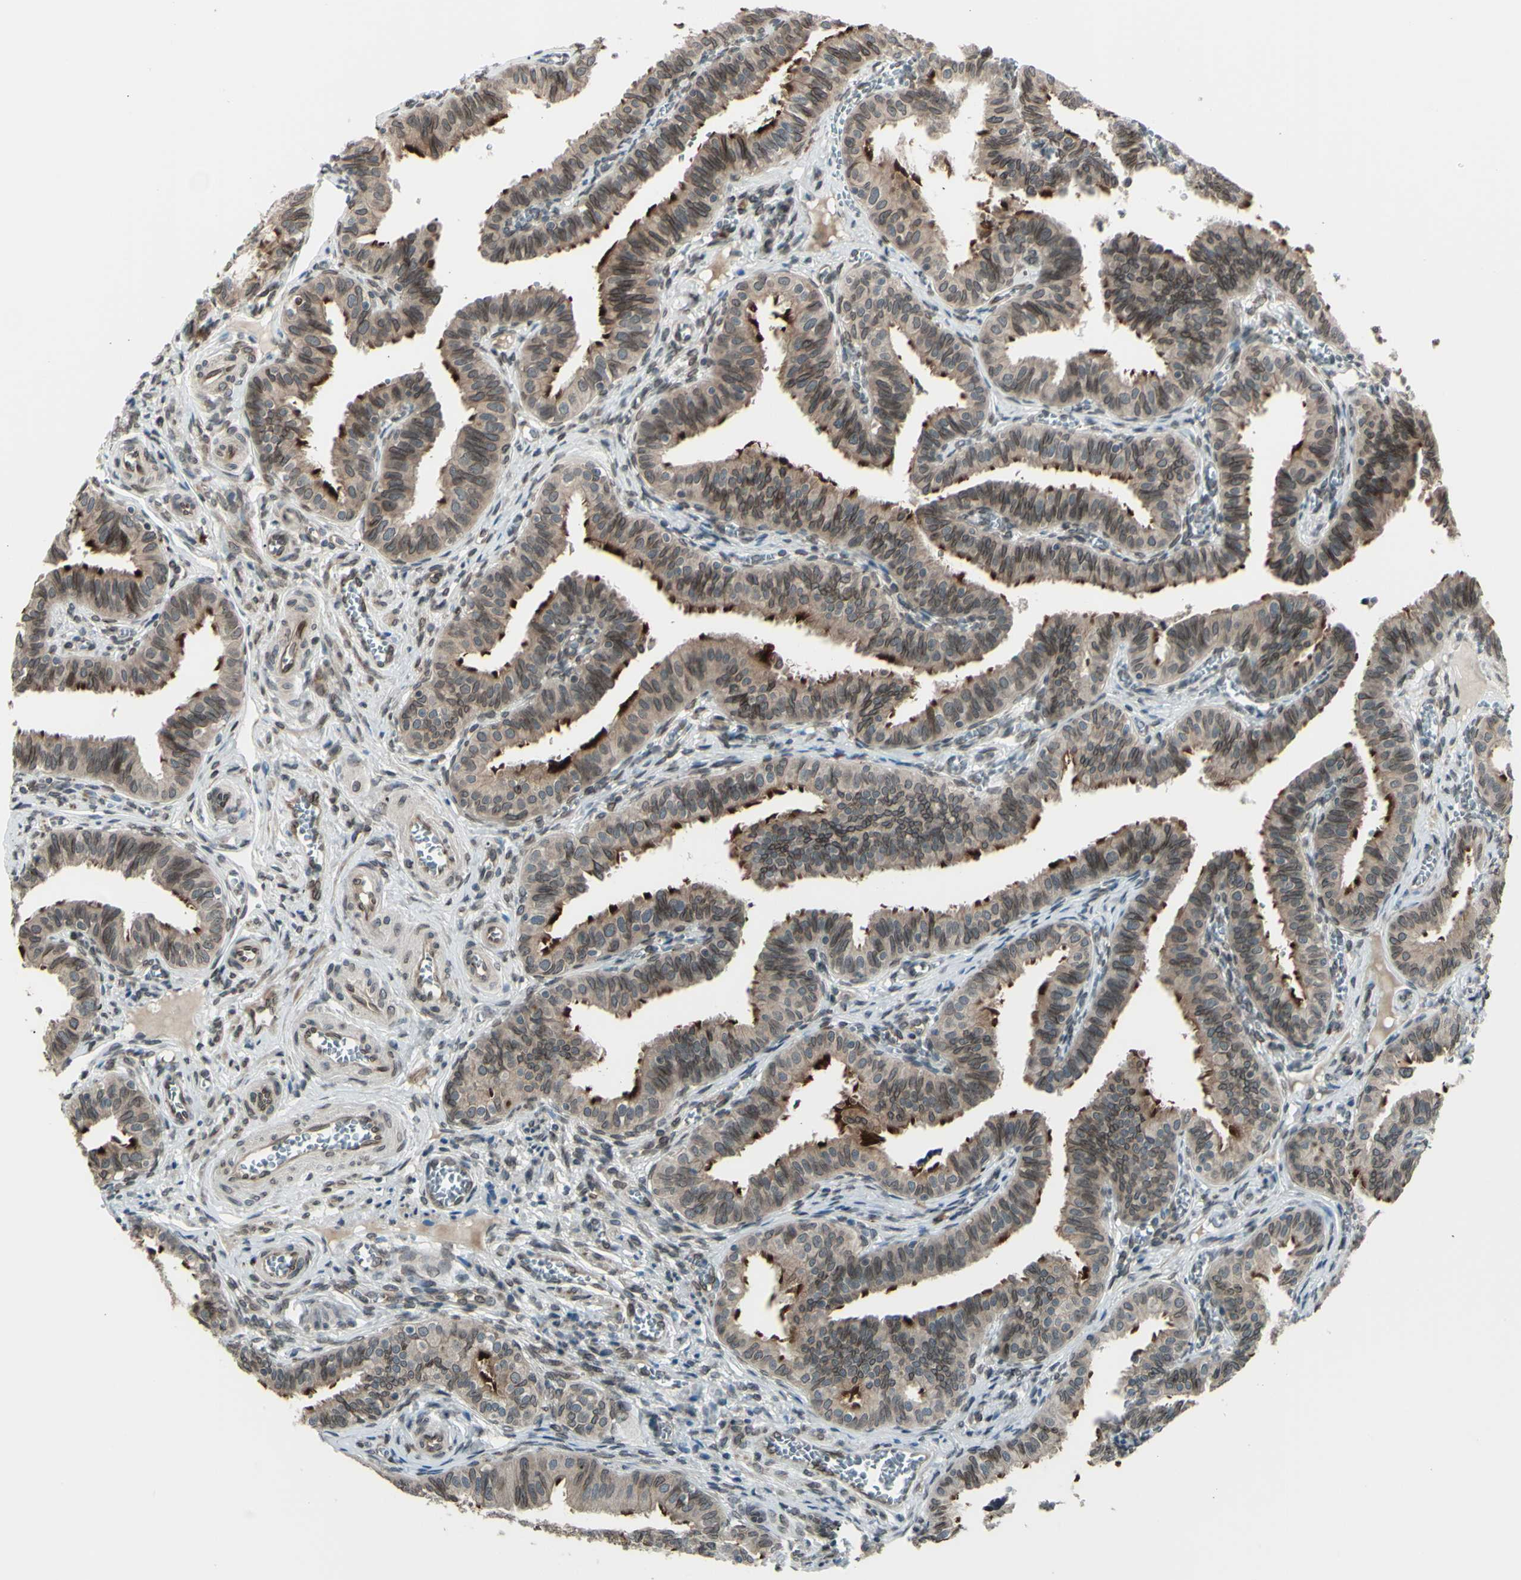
{"staining": {"intensity": "strong", "quantity": ">75%", "location": "cytoplasmic/membranous,nuclear"}, "tissue": "fallopian tube", "cell_type": "Glandular cells", "image_type": "normal", "snomed": [{"axis": "morphology", "description": "Normal tissue, NOS"}, {"axis": "topography", "description": "Fallopian tube"}], "caption": "Immunohistochemistry micrograph of unremarkable fallopian tube stained for a protein (brown), which reveals high levels of strong cytoplasmic/membranous,nuclear staining in about >75% of glandular cells.", "gene": "MLF2", "patient": {"sex": "female", "age": 46}}